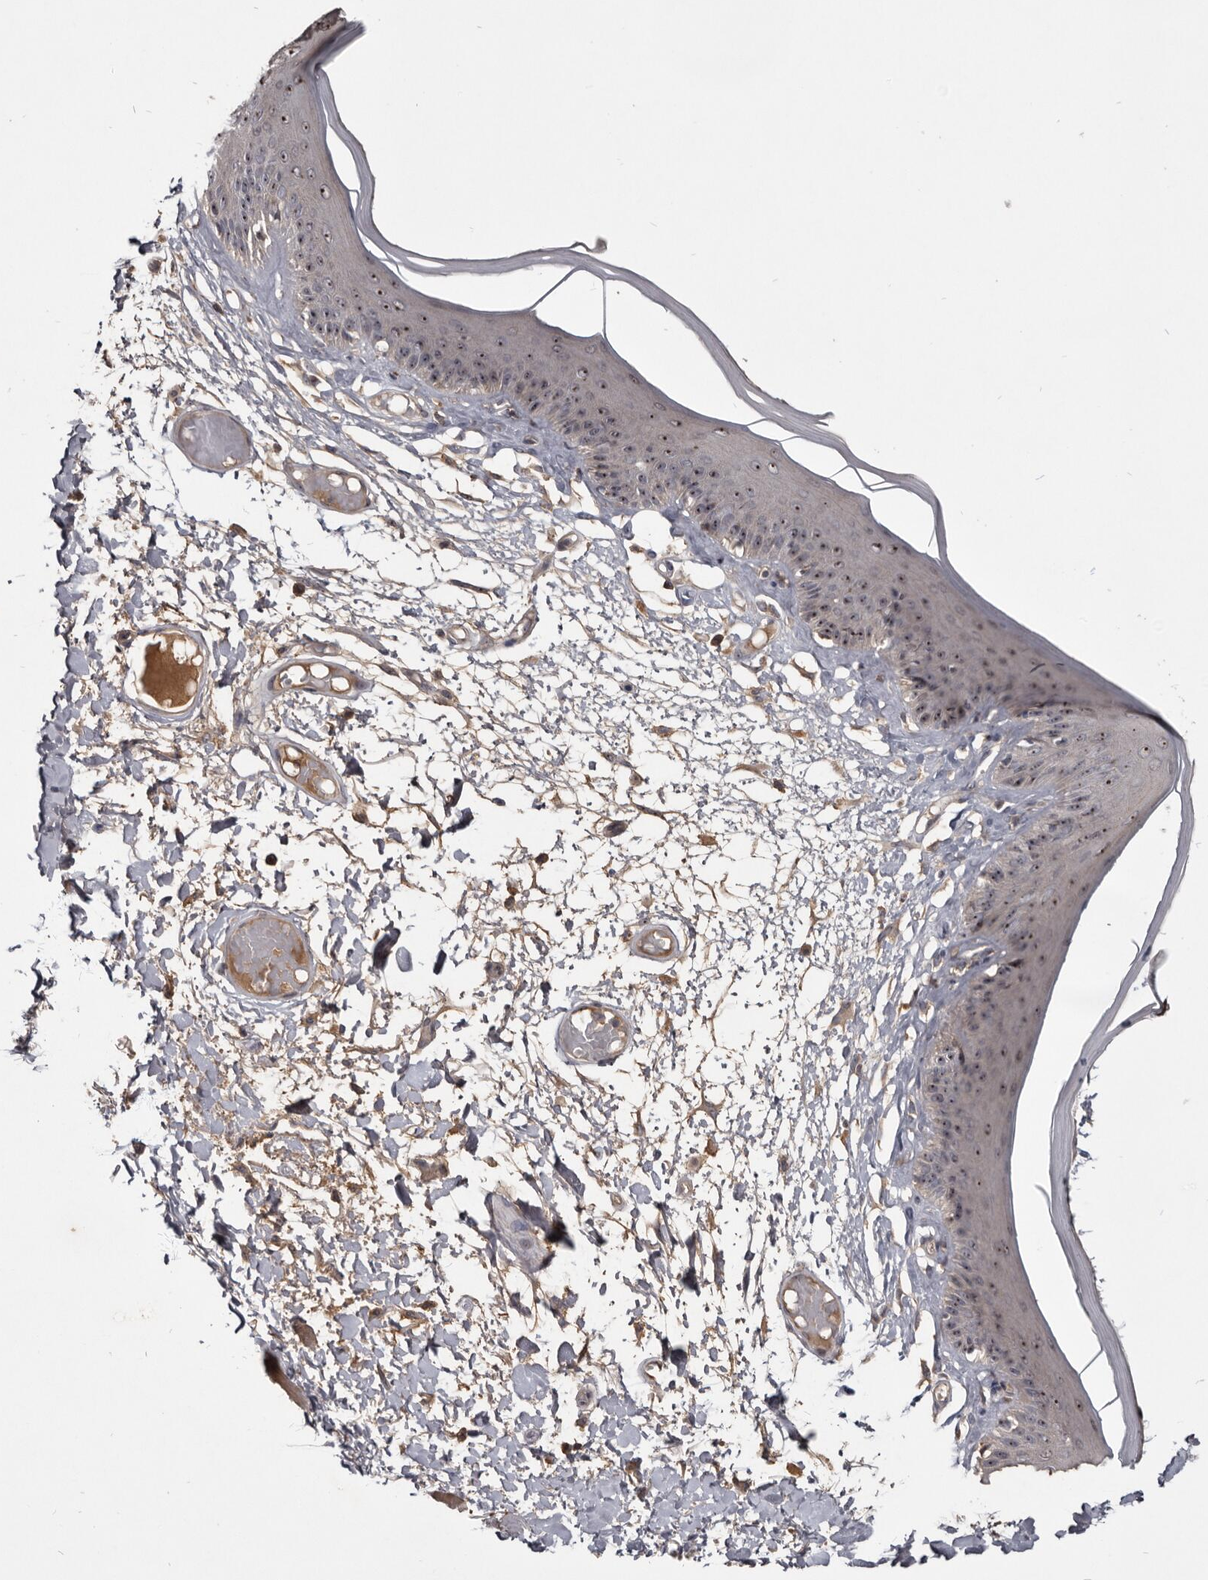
{"staining": {"intensity": "moderate", "quantity": "<25%", "location": "nuclear"}, "tissue": "skin", "cell_type": "Epidermal cells", "image_type": "normal", "snomed": [{"axis": "morphology", "description": "Normal tissue, NOS"}, {"axis": "topography", "description": "Vulva"}], "caption": "DAB (3,3'-diaminobenzidine) immunohistochemical staining of unremarkable skin displays moderate nuclear protein staining in approximately <25% of epidermal cells. The staining was performed using DAB (3,3'-diaminobenzidine) to visualize the protein expression in brown, while the nuclei were stained in blue with hematoxylin (Magnification: 20x).", "gene": "TTC39A", "patient": {"sex": "female", "age": 73}}